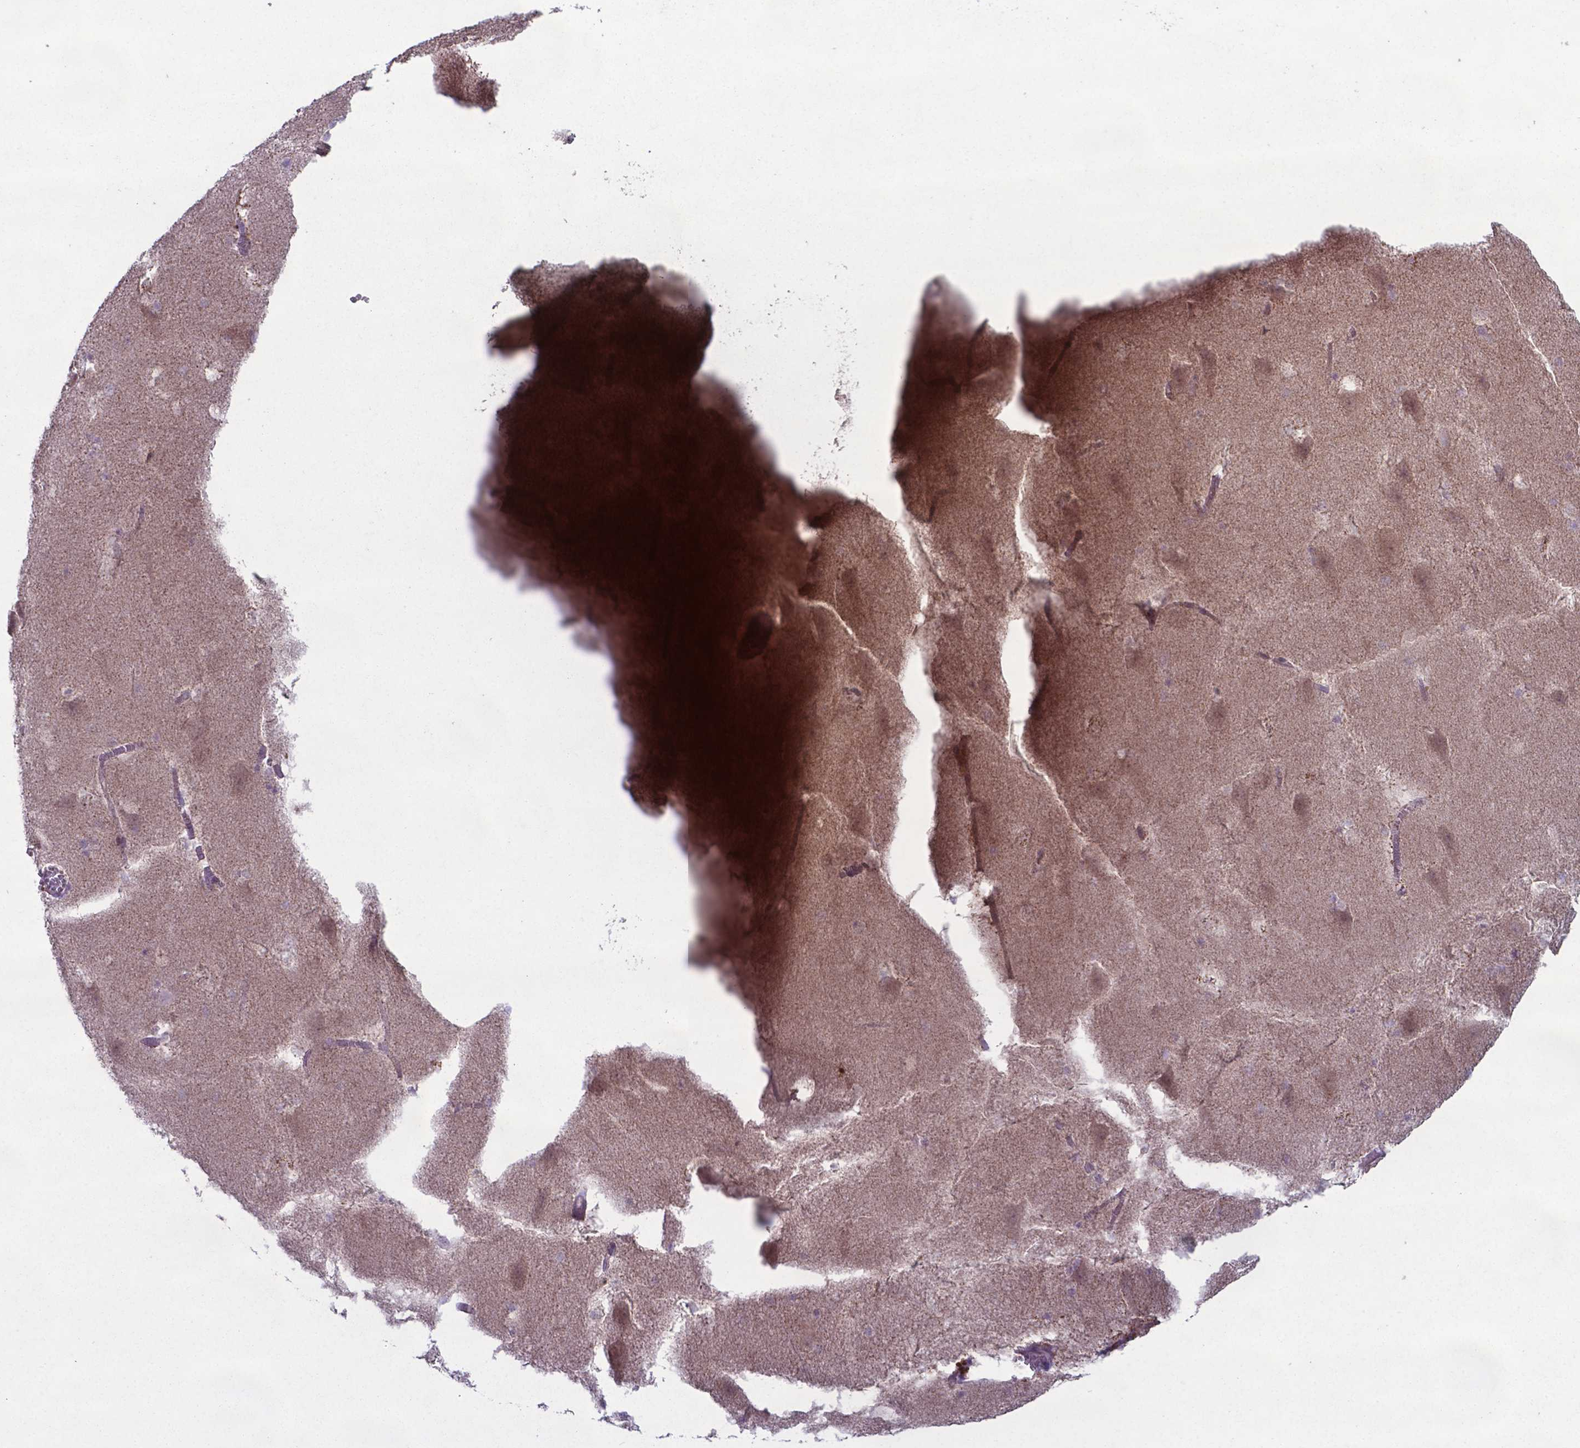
{"staining": {"intensity": "weak", "quantity": "25%-75%", "location": "cytoplasmic/membranous"}, "tissue": "hippocampus", "cell_type": "Glial cells", "image_type": "normal", "snomed": [{"axis": "morphology", "description": "Normal tissue, NOS"}, {"axis": "topography", "description": "Hippocampus"}], "caption": "Immunohistochemical staining of normal human hippocampus exhibits weak cytoplasmic/membranous protein staining in about 25%-75% of glial cells. (IHC, brightfield microscopy, high magnification).", "gene": "TYRO3", "patient": {"sex": "male", "age": 45}}